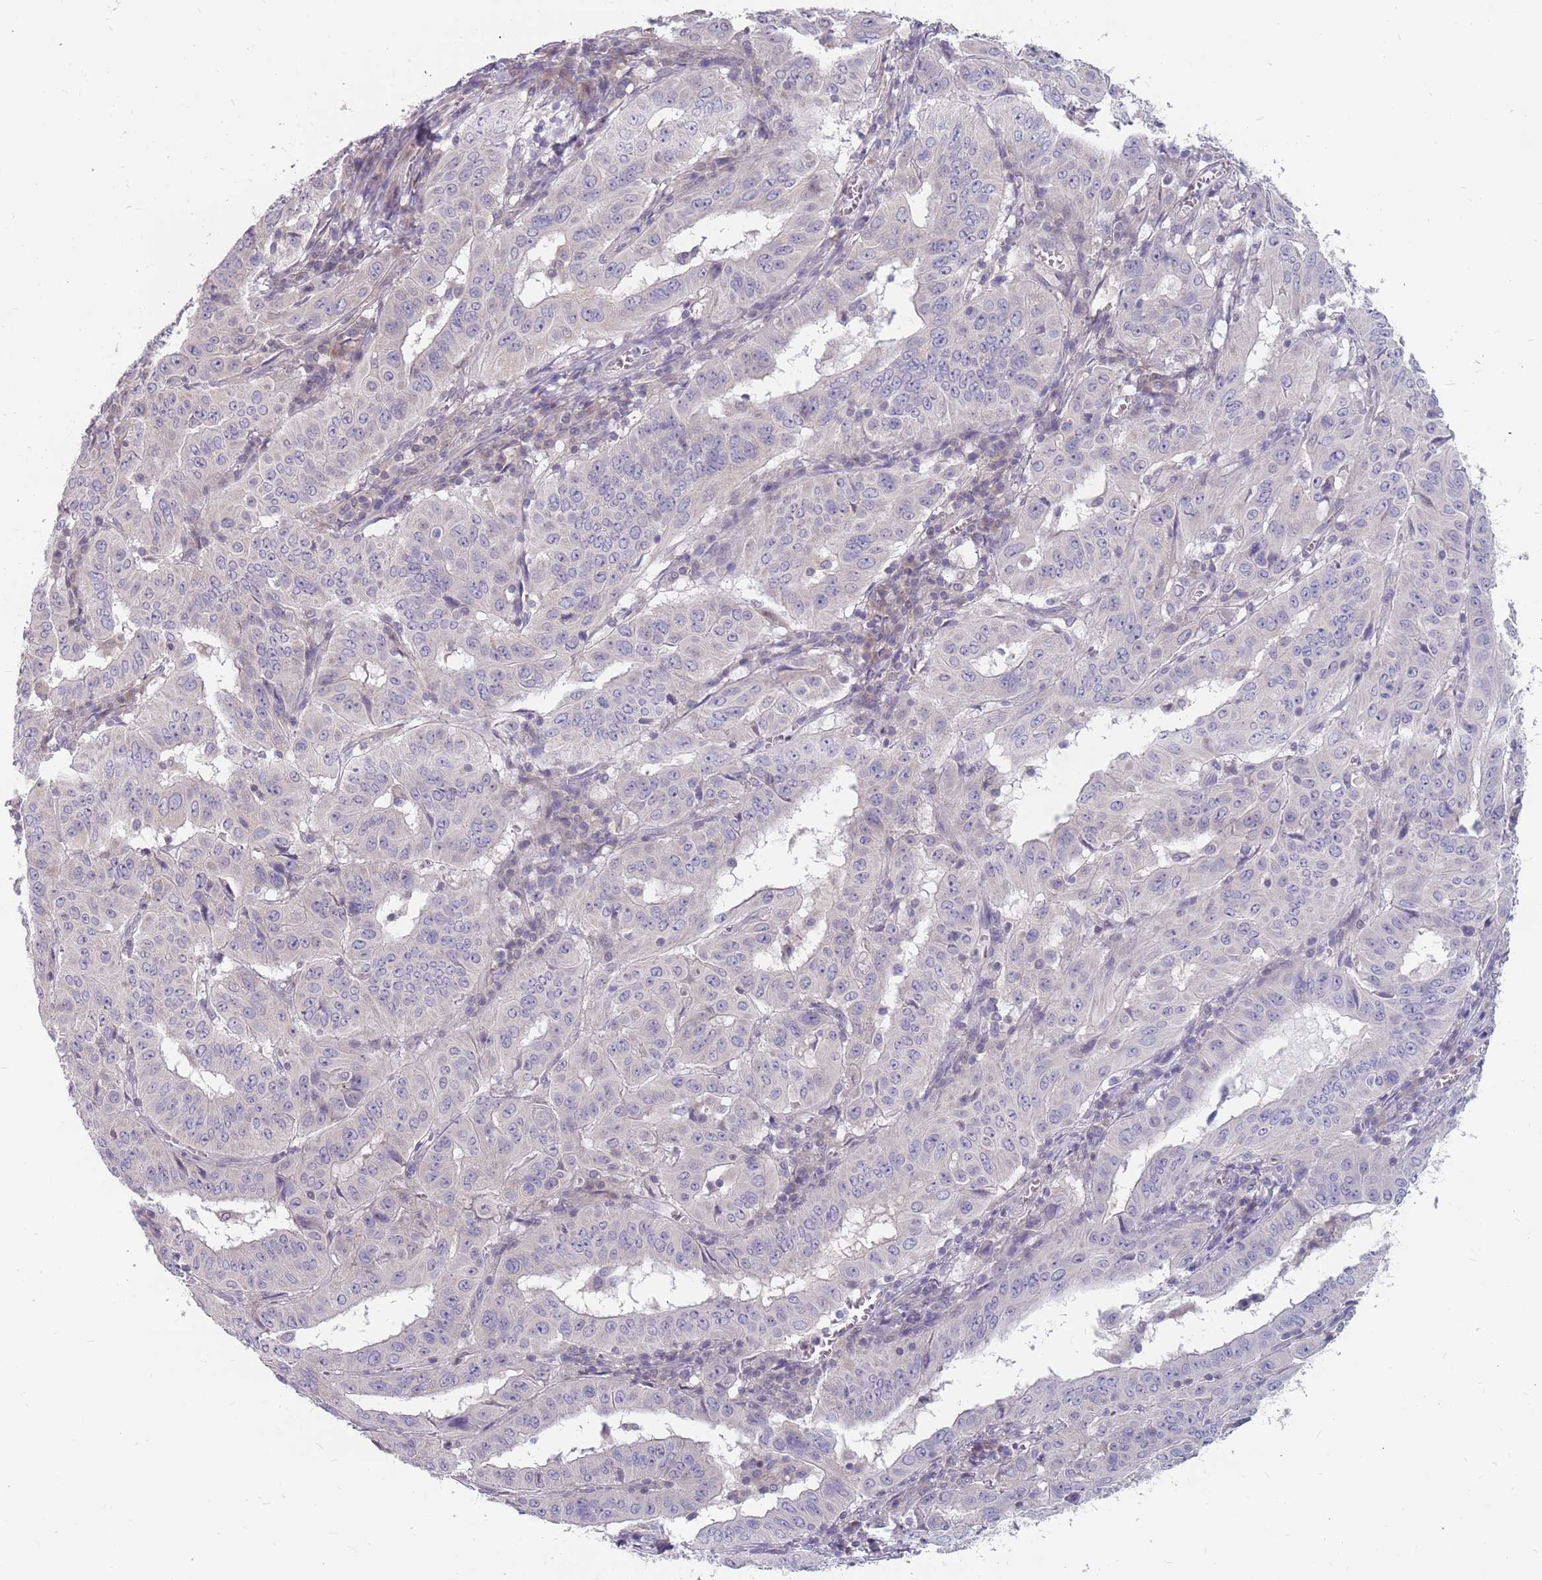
{"staining": {"intensity": "negative", "quantity": "none", "location": "none"}, "tissue": "pancreatic cancer", "cell_type": "Tumor cells", "image_type": "cancer", "snomed": [{"axis": "morphology", "description": "Adenocarcinoma, NOS"}, {"axis": "topography", "description": "Pancreas"}], "caption": "The histopathology image reveals no significant positivity in tumor cells of pancreatic cancer. (Stains: DAB immunohistochemistry (IHC) with hematoxylin counter stain, Microscopy: brightfield microscopy at high magnification).", "gene": "CMTR2", "patient": {"sex": "male", "age": 63}}